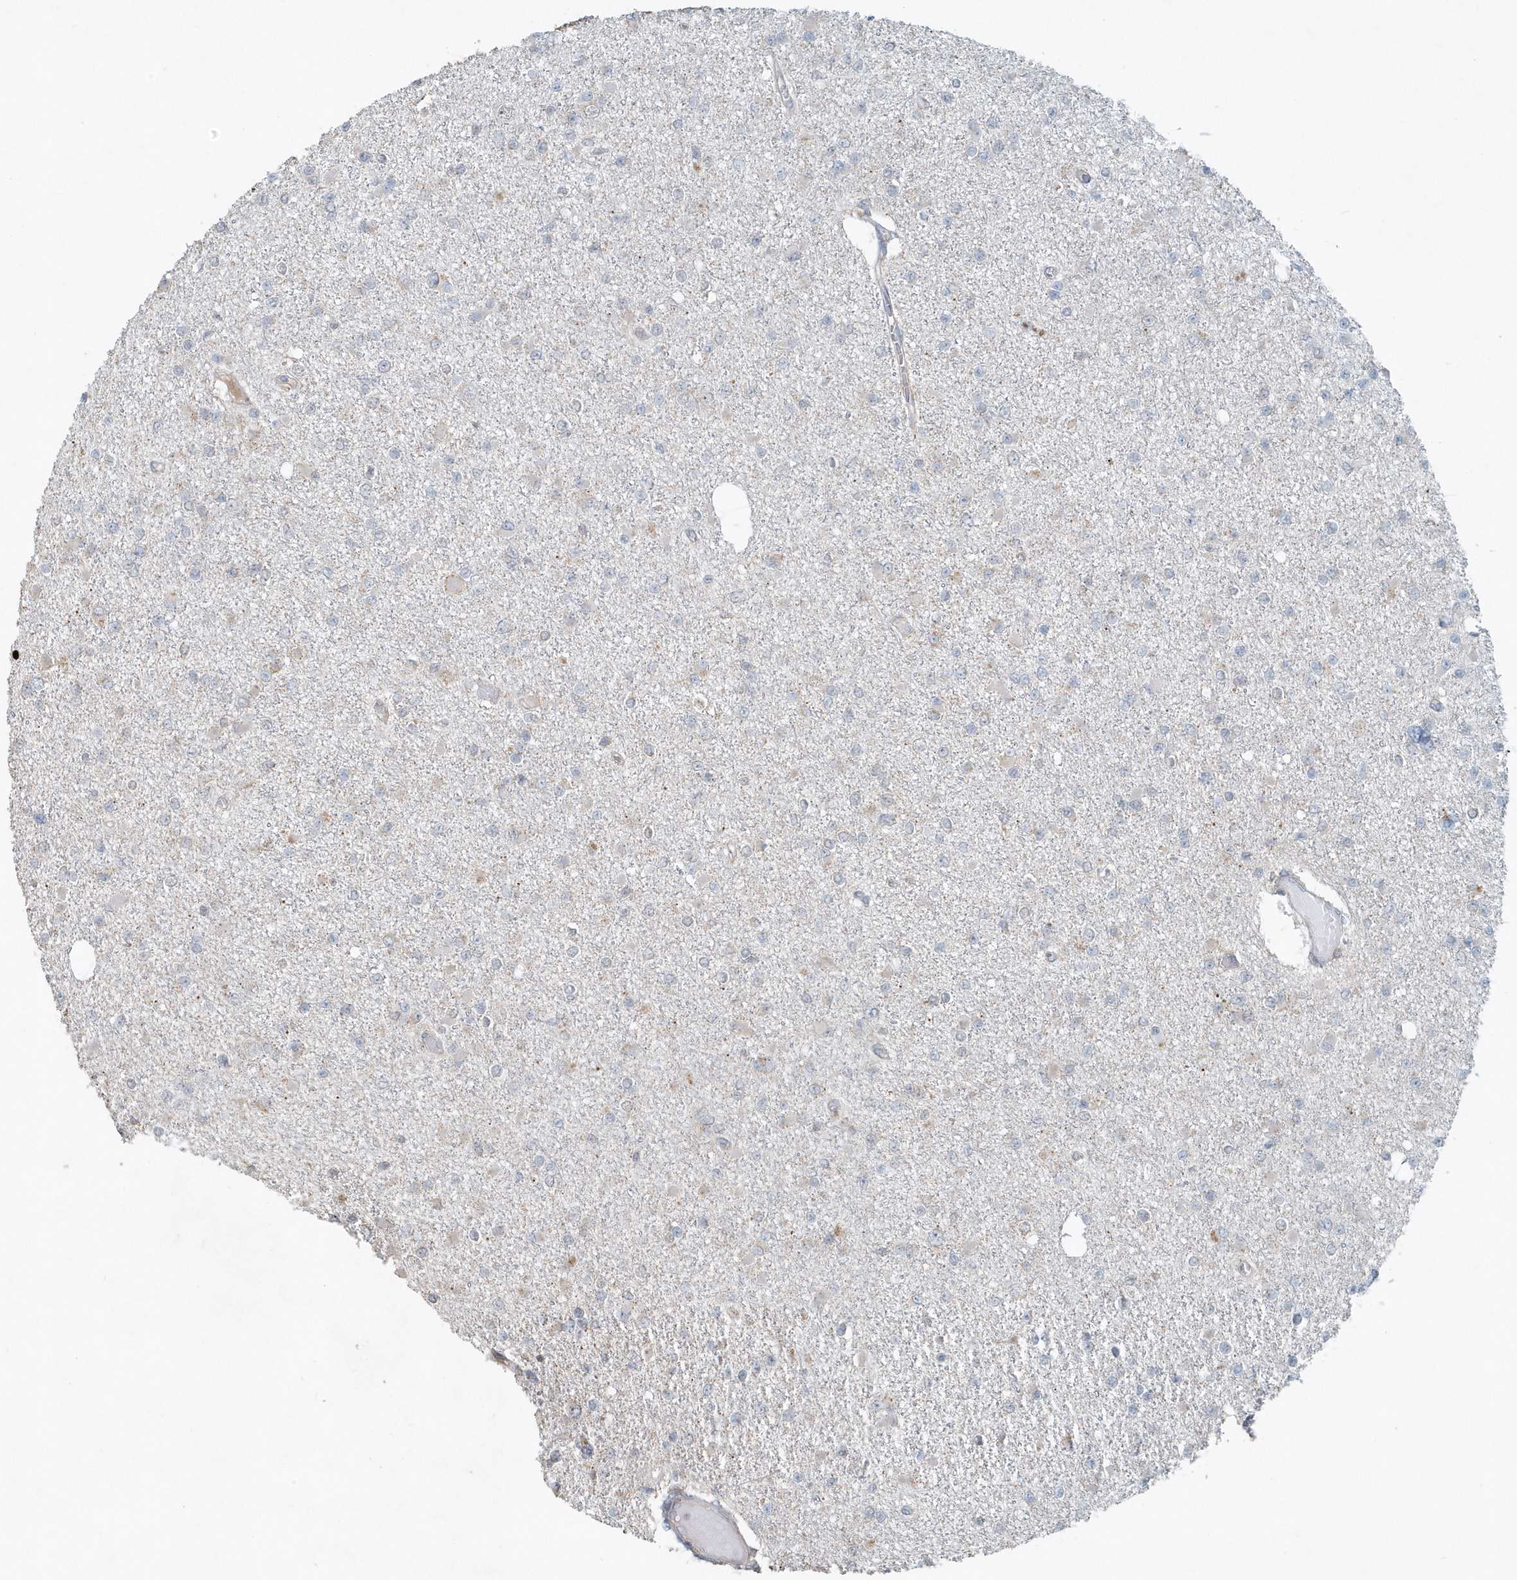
{"staining": {"intensity": "negative", "quantity": "none", "location": "none"}, "tissue": "glioma", "cell_type": "Tumor cells", "image_type": "cancer", "snomed": [{"axis": "morphology", "description": "Glioma, malignant, Low grade"}, {"axis": "topography", "description": "Brain"}], "caption": "A micrograph of malignant glioma (low-grade) stained for a protein displays no brown staining in tumor cells. Brightfield microscopy of immunohistochemistry (IHC) stained with DAB (3,3'-diaminobenzidine) (brown) and hematoxylin (blue), captured at high magnification.", "gene": "MMUT", "patient": {"sex": "female", "age": 22}}